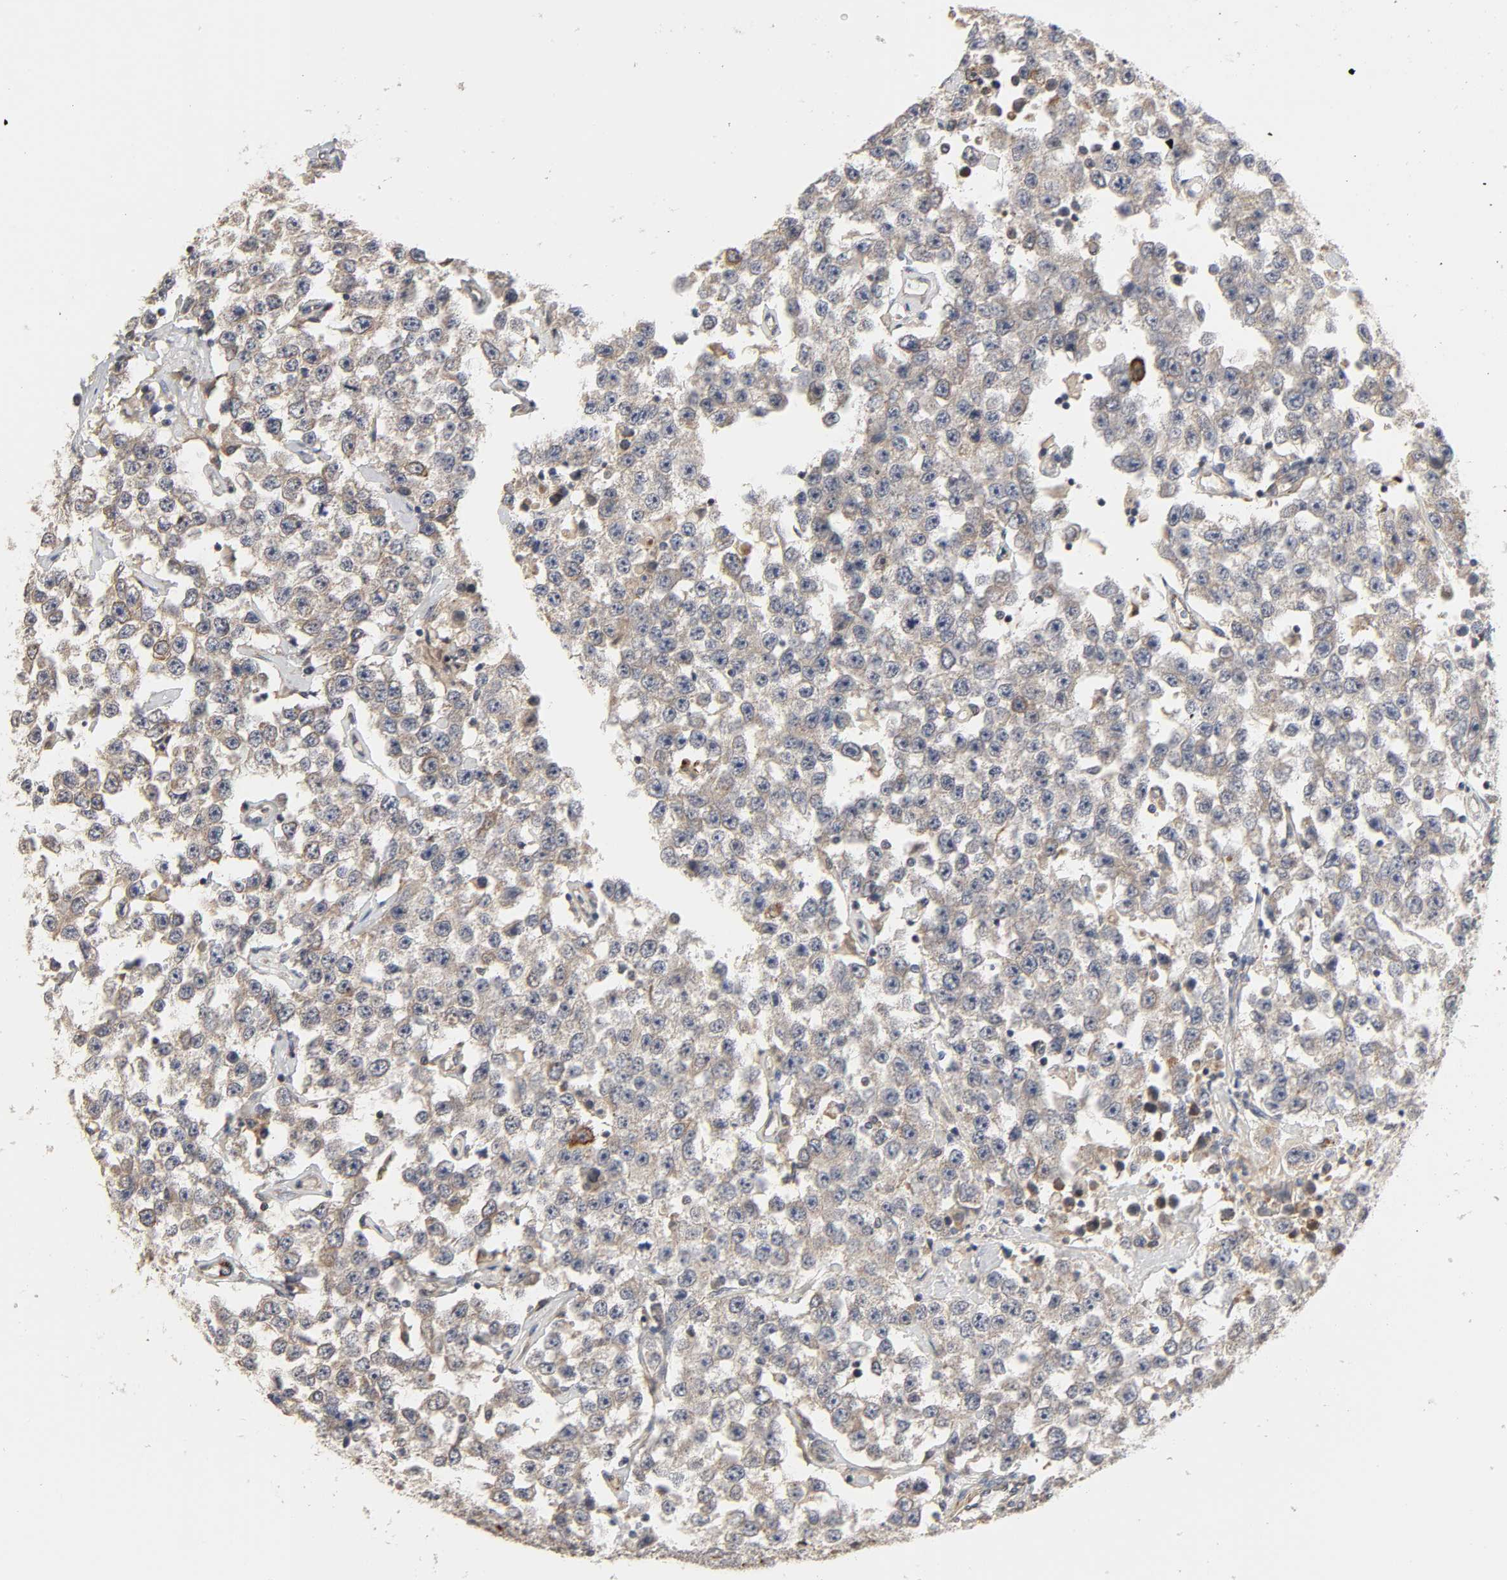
{"staining": {"intensity": "moderate", "quantity": "<25%", "location": "cytoplasmic/membranous"}, "tissue": "testis cancer", "cell_type": "Tumor cells", "image_type": "cancer", "snomed": [{"axis": "morphology", "description": "Seminoma, NOS"}, {"axis": "topography", "description": "Testis"}], "caption": "Immunohistochemistry (IHC) (DAB (3,3'-diaminobenzidine)) staining of testis cancer reveals moderate cytoplasmic/membranous protein positivity in approximately <25% of tumor cells. (DAB = brown stain, brightfield microscopy at high magnification).", "gene": "FAM118A", "patient": {"sex": "male", "age": 52}}